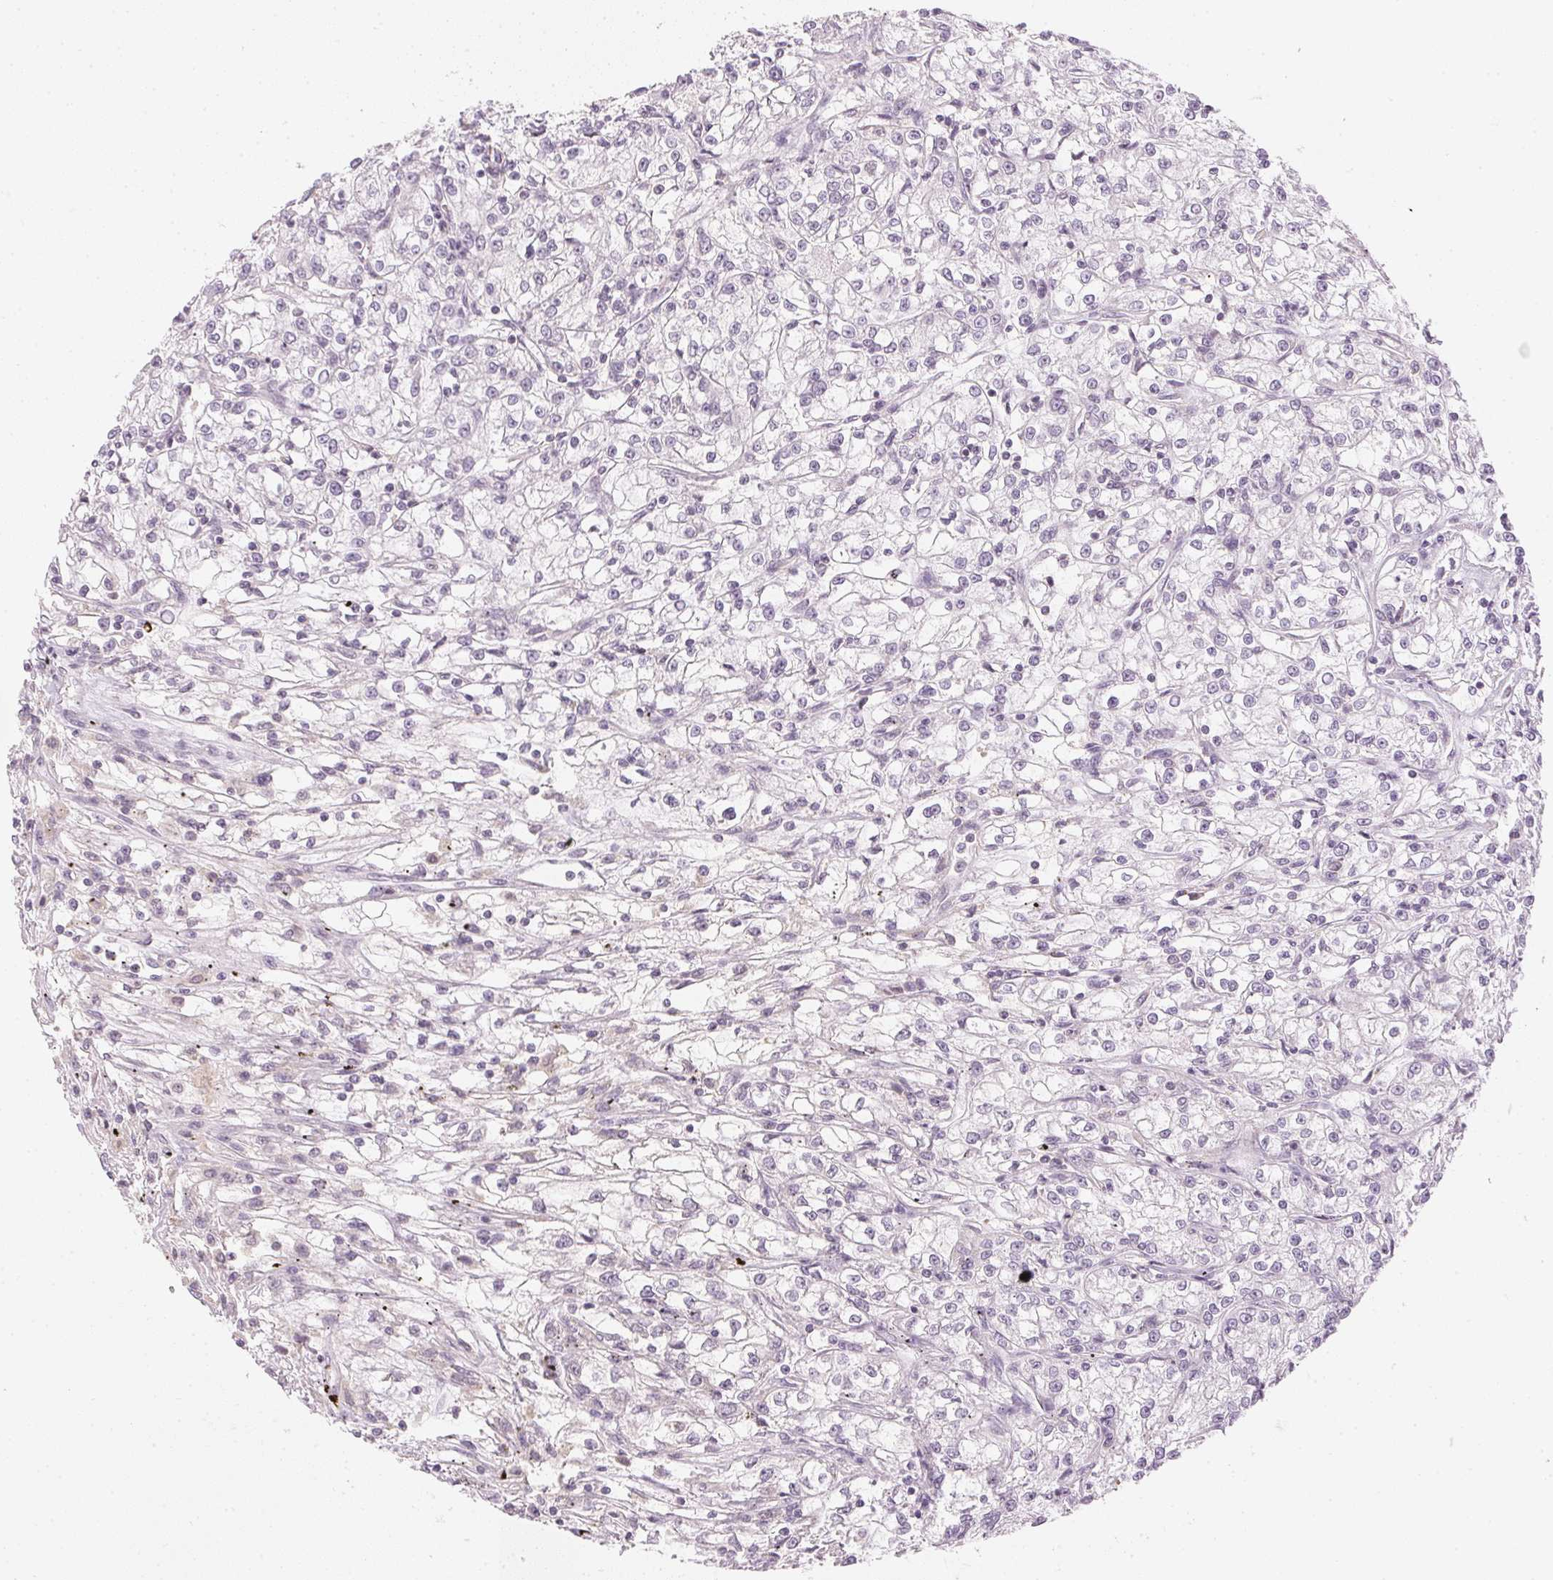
{"staining": {"intensity": "negative", "quantity": "none", "location": "none"}, "tissue": "renal cancer", "cell_type": "Tumor cells", "image_type": "cancer", "snomed": [{"axis": "morphology", "description": "Adenocarcinoma, NOS"}, {"axis": "topography", "description": "Kidney"}], "caption": "Tumor cells show no significant protein expression in adenocarcinoma (renal).", "gene": "KPRP", "patient": {"sex": "female", "age": 59}}